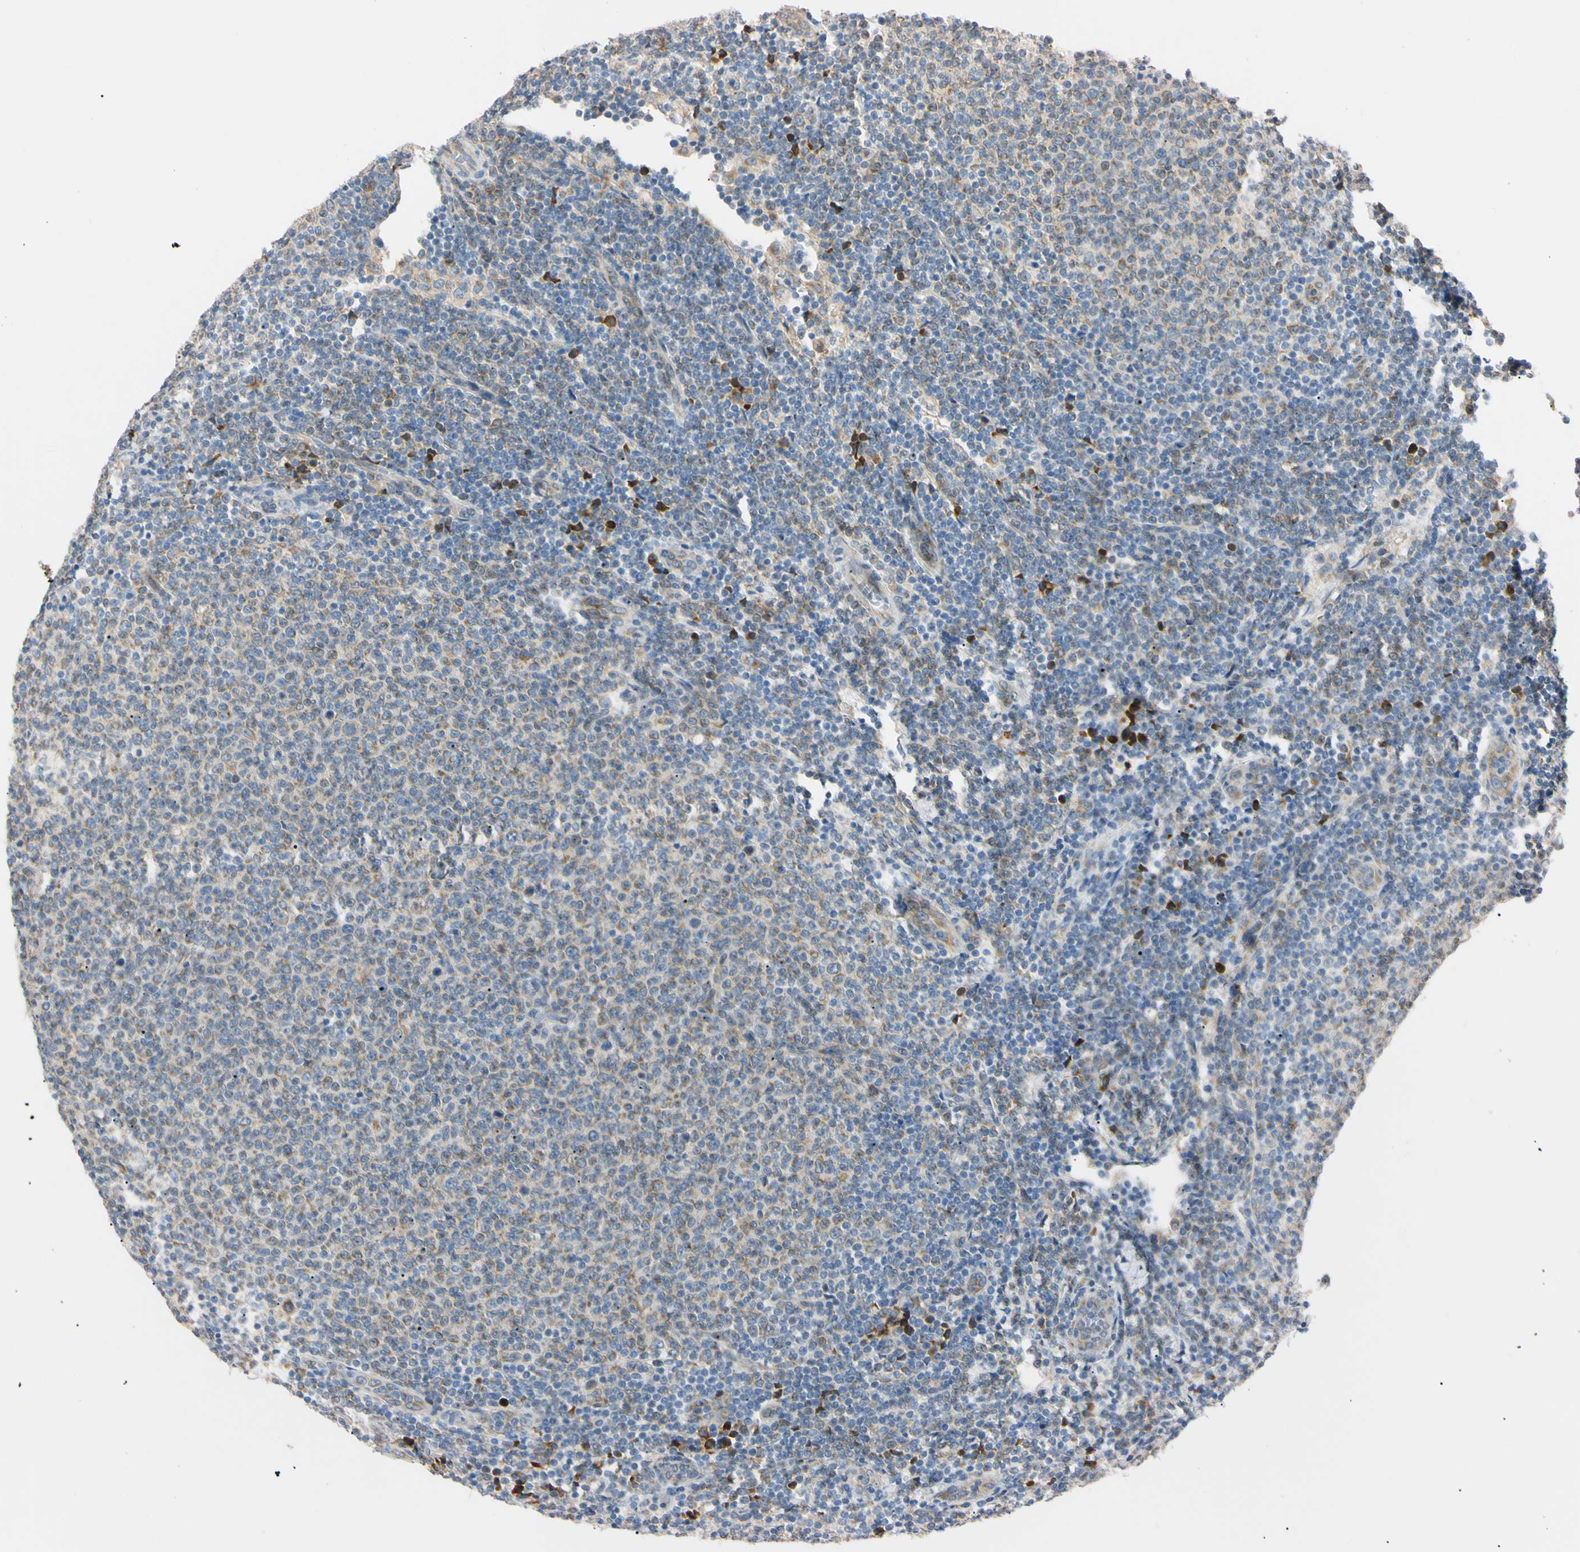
{"staining": {"intensity": "weak", "quantity": "25%-75%", "location": "cytoplasmic/membranous"}, "tissue": "lymphoma", "cell_type": "Tumor cells", "image_type": "cancer", "snomed": [{"axis": "morphology", "description": "Malignant lymphoma, non-Hodgkin's type, Low grade"}, {"axis": "topography", "description": "Lymph node"}], "caption": "Brown immunohistochemical staining in low-grade malignant lymphoma, non-Hodgkin's type displays weak cytoplasmic/membranous positivity in about 25%-75% of tumor cells.", "gene": "IER3IP1", "patient": {"sex": "male", "age": 66}}